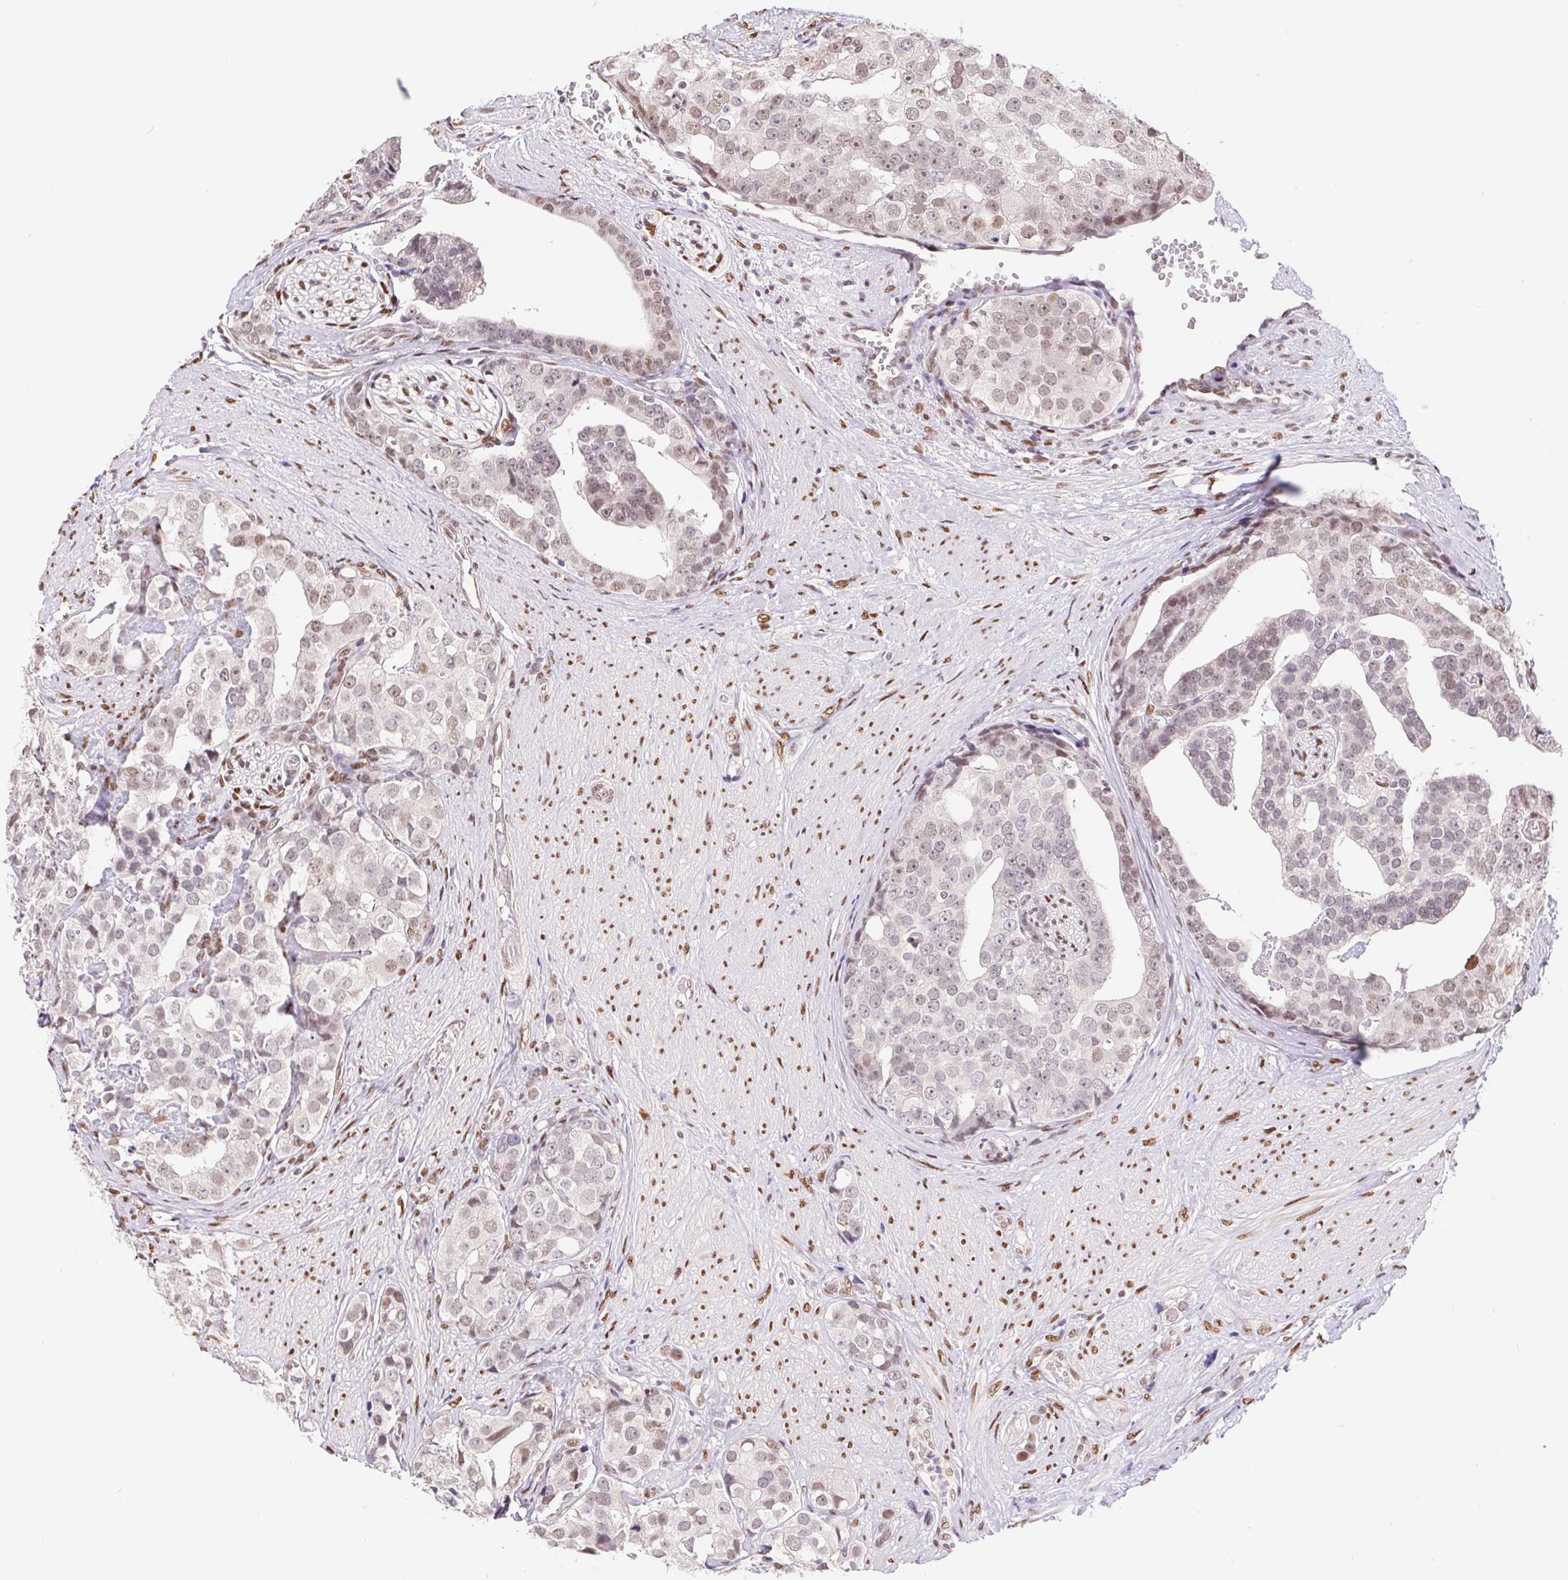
{"staining": {"intensity": "weak", "quantity": "<25%", "location": "nuclear"}, "tissue": "prostate cancer", "cell_type": "Tumor cells", "image_type": "cancer", "snomed": [{"axis": "morphology", "description": "Adenocarcinoma, High grade"}, {"axis": "topography", "description": "Prostate"}], "caption": "Protein analysis of prostate cancer (high-grade adenocarcinoma) demonstrates no significant staining in tumor cells.", "gene": "CAND1", "patient": {"sex": "male", "age": 71}}